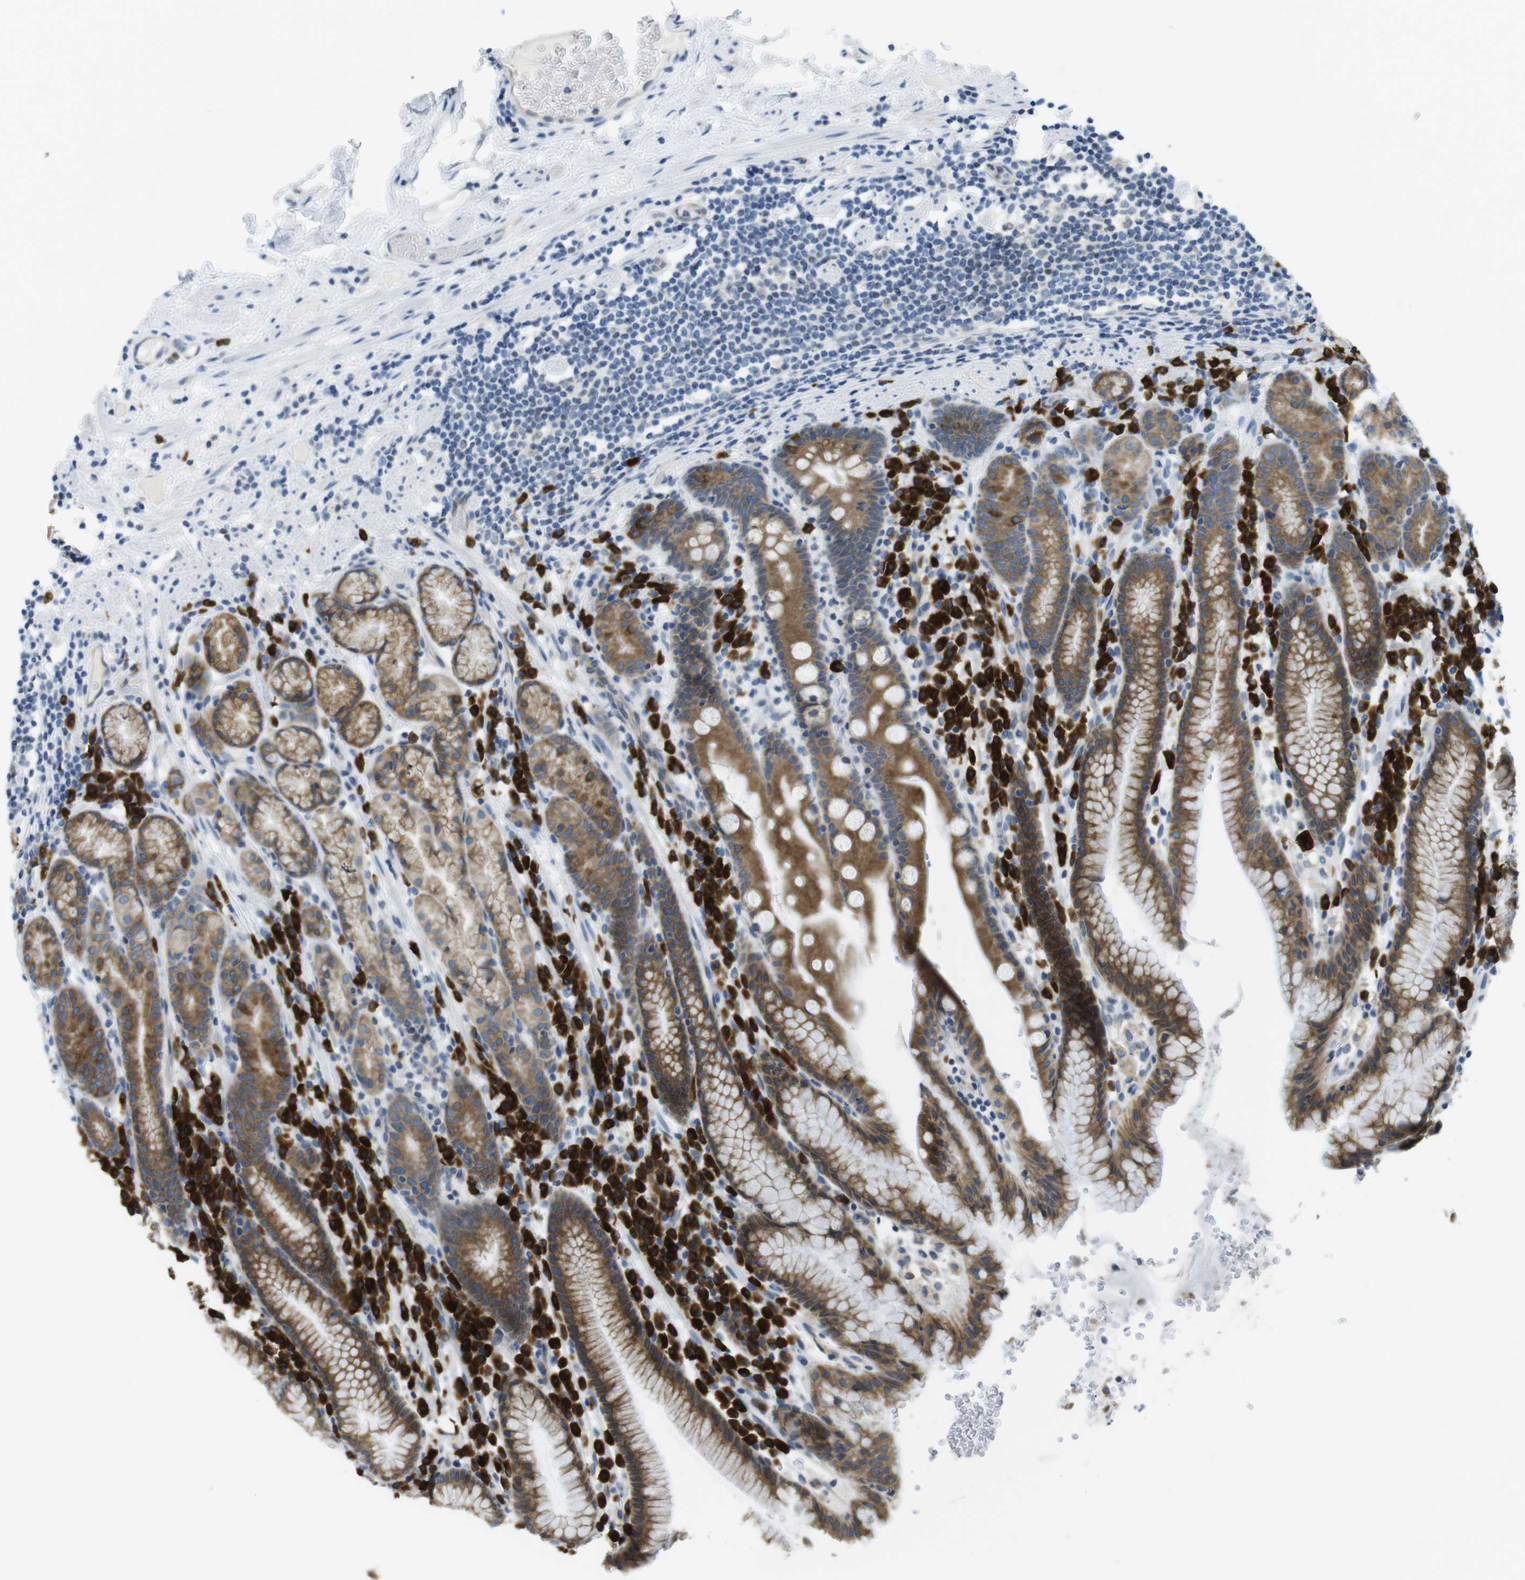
{"staining": {"intensity": "moderate", "quantity": ">75%", "location": "cytoplasmic/membranous"}, "tissue": "stomach", "cell_type": "Glandular cells", "image_type": "normal", "snomed": [{"axis": "morphology", "description": "Normal tissue, NOS"}, {"axis": "topography", "description": "Stomach, lower"}], "caption": "Immunohistochemistry (IHC) of benign stomach displays medium levels of moderate cytoplasmic/membranous expression in about >75% of glandular cells.", "gene": "CLPTM1L", "patient": {"sex": "male", "age": 52}}